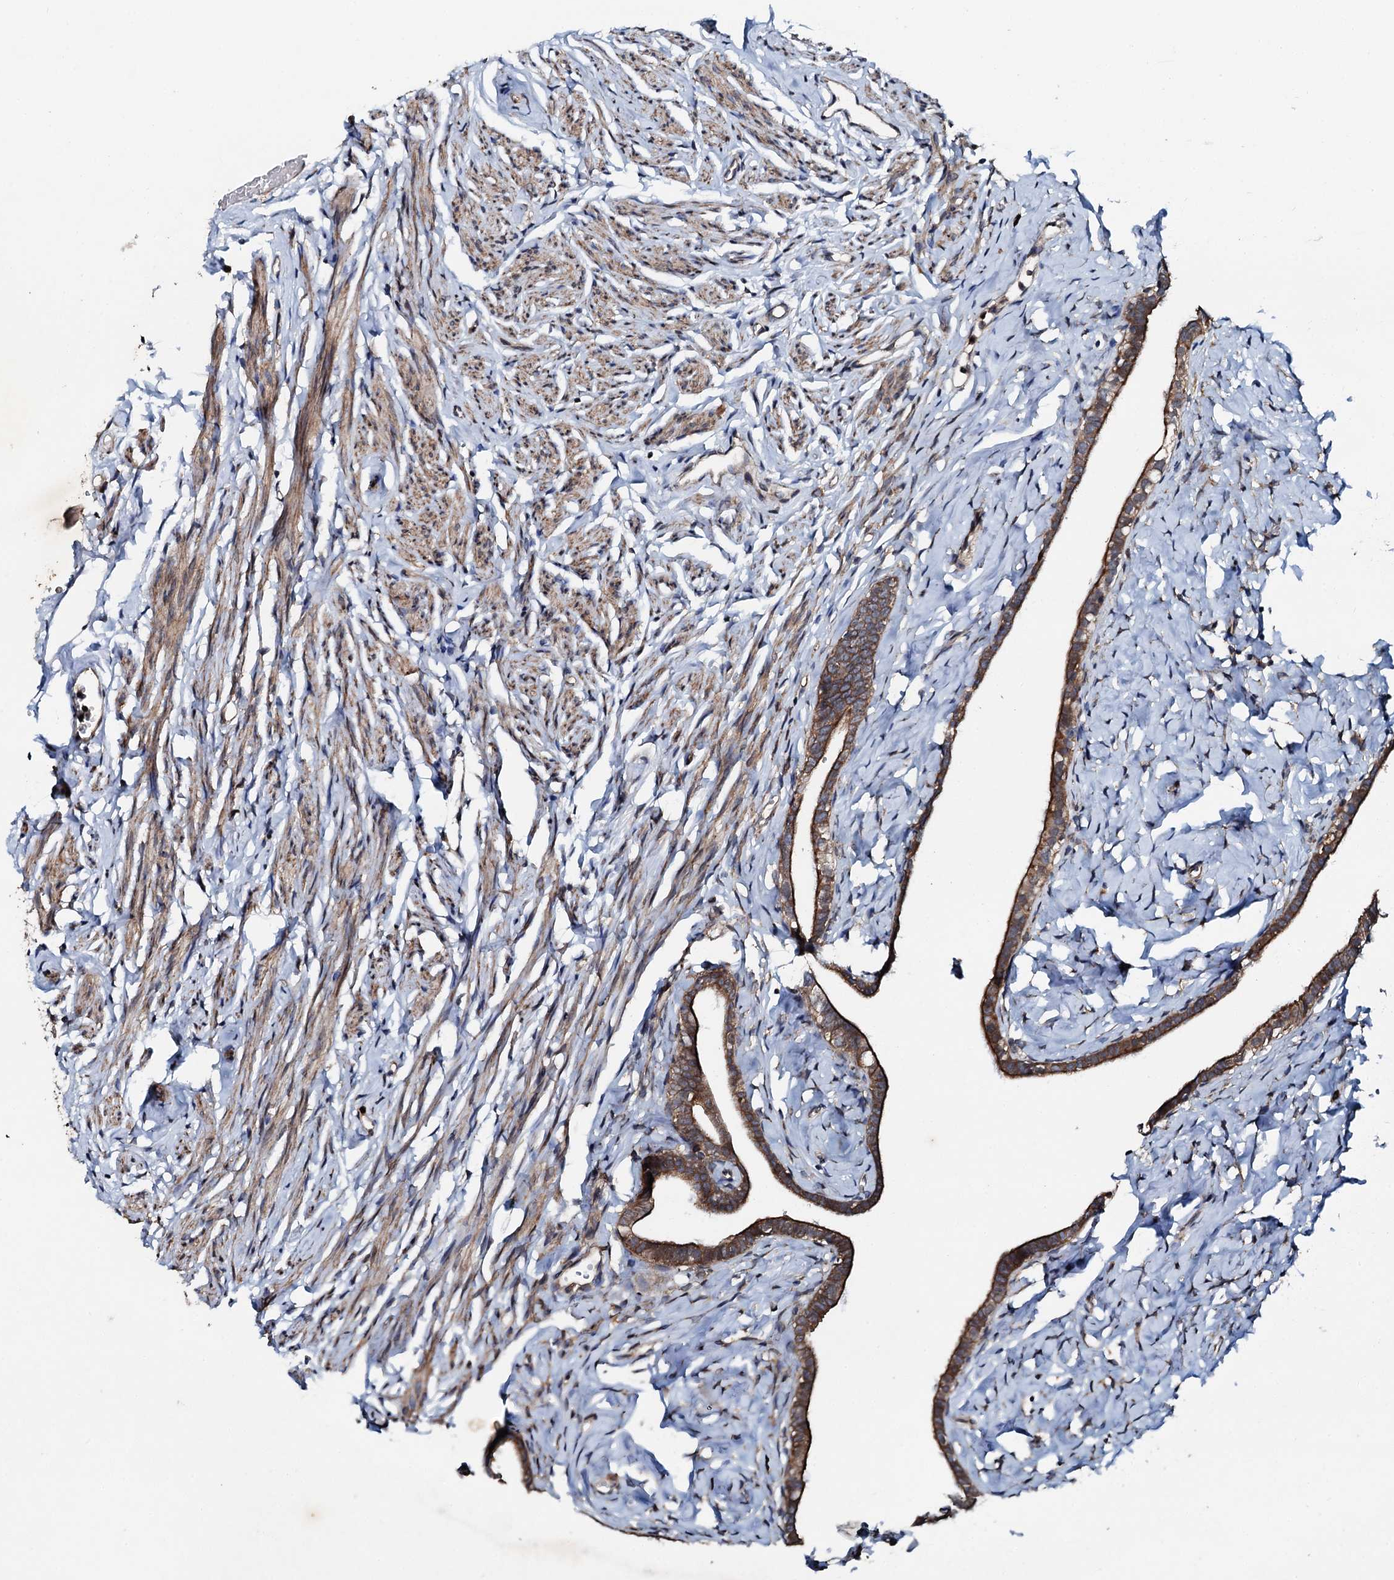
{"staining": {"intensity": "moderate", "quantity": ">75%", "location": "cytoplasmic/membranous"}, "tissue": "fallopian tube", "cell_type": "Glandular cells", "image_type": "normal", "snomed": [{"axis": "morphology", "description": "Normal tissue, NOS"}, {"axis": "topography", "description": "Fallopian tube"}], "caption": "This image reveals unremarkable fallopian tube stained with immunohistochemistry to label a protein in brown. The cytoplasmic/membranous of glandular cells show moderate positivity for the protein. Nuclei are counter-stained blue.", "gene": "EDC4", "patient": {"sex": "female", "age": 66}}